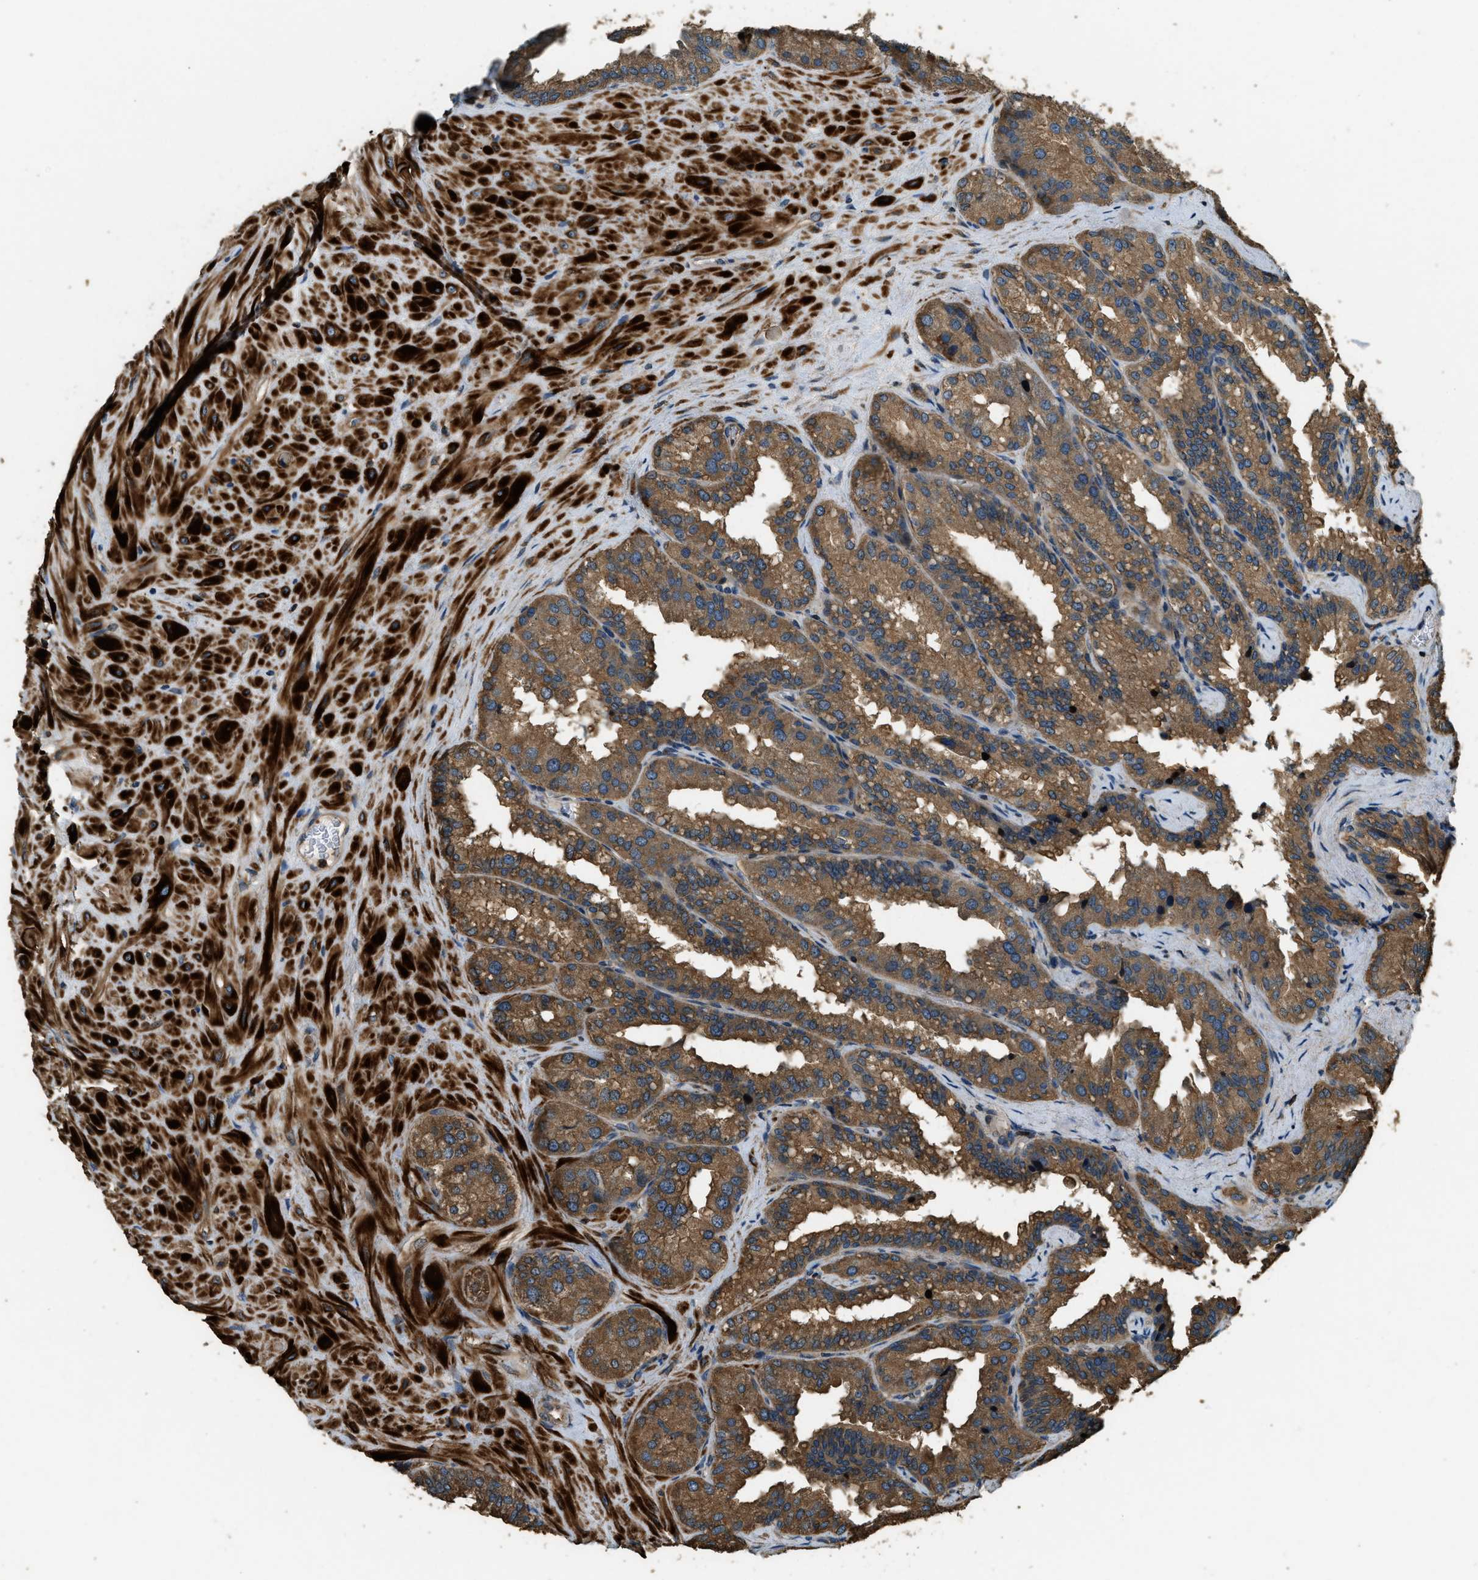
{"staining": {"intensity": "moderate", "quantity": ">75%", "location": "cytoplasmic/membranous"}, "tissue": "seminal vesicle", "cell_type": "Glandular cells", "image_type": "normal", "snomed": [{"axis": "morphology", "description": "Normal tissue, NOS"}, {"axis": "topography", "description": "Prostate"}, {"axis": "topography", "description": "Seminal veicle"}], "caption": "A photomicrograph of seminal vesicle stained for a protein shows moderate cytoplasmic/membranous brown staining in glandular cells.", "gene": "ERGIC1", "patient": {"sex": "male", "age": 51}}